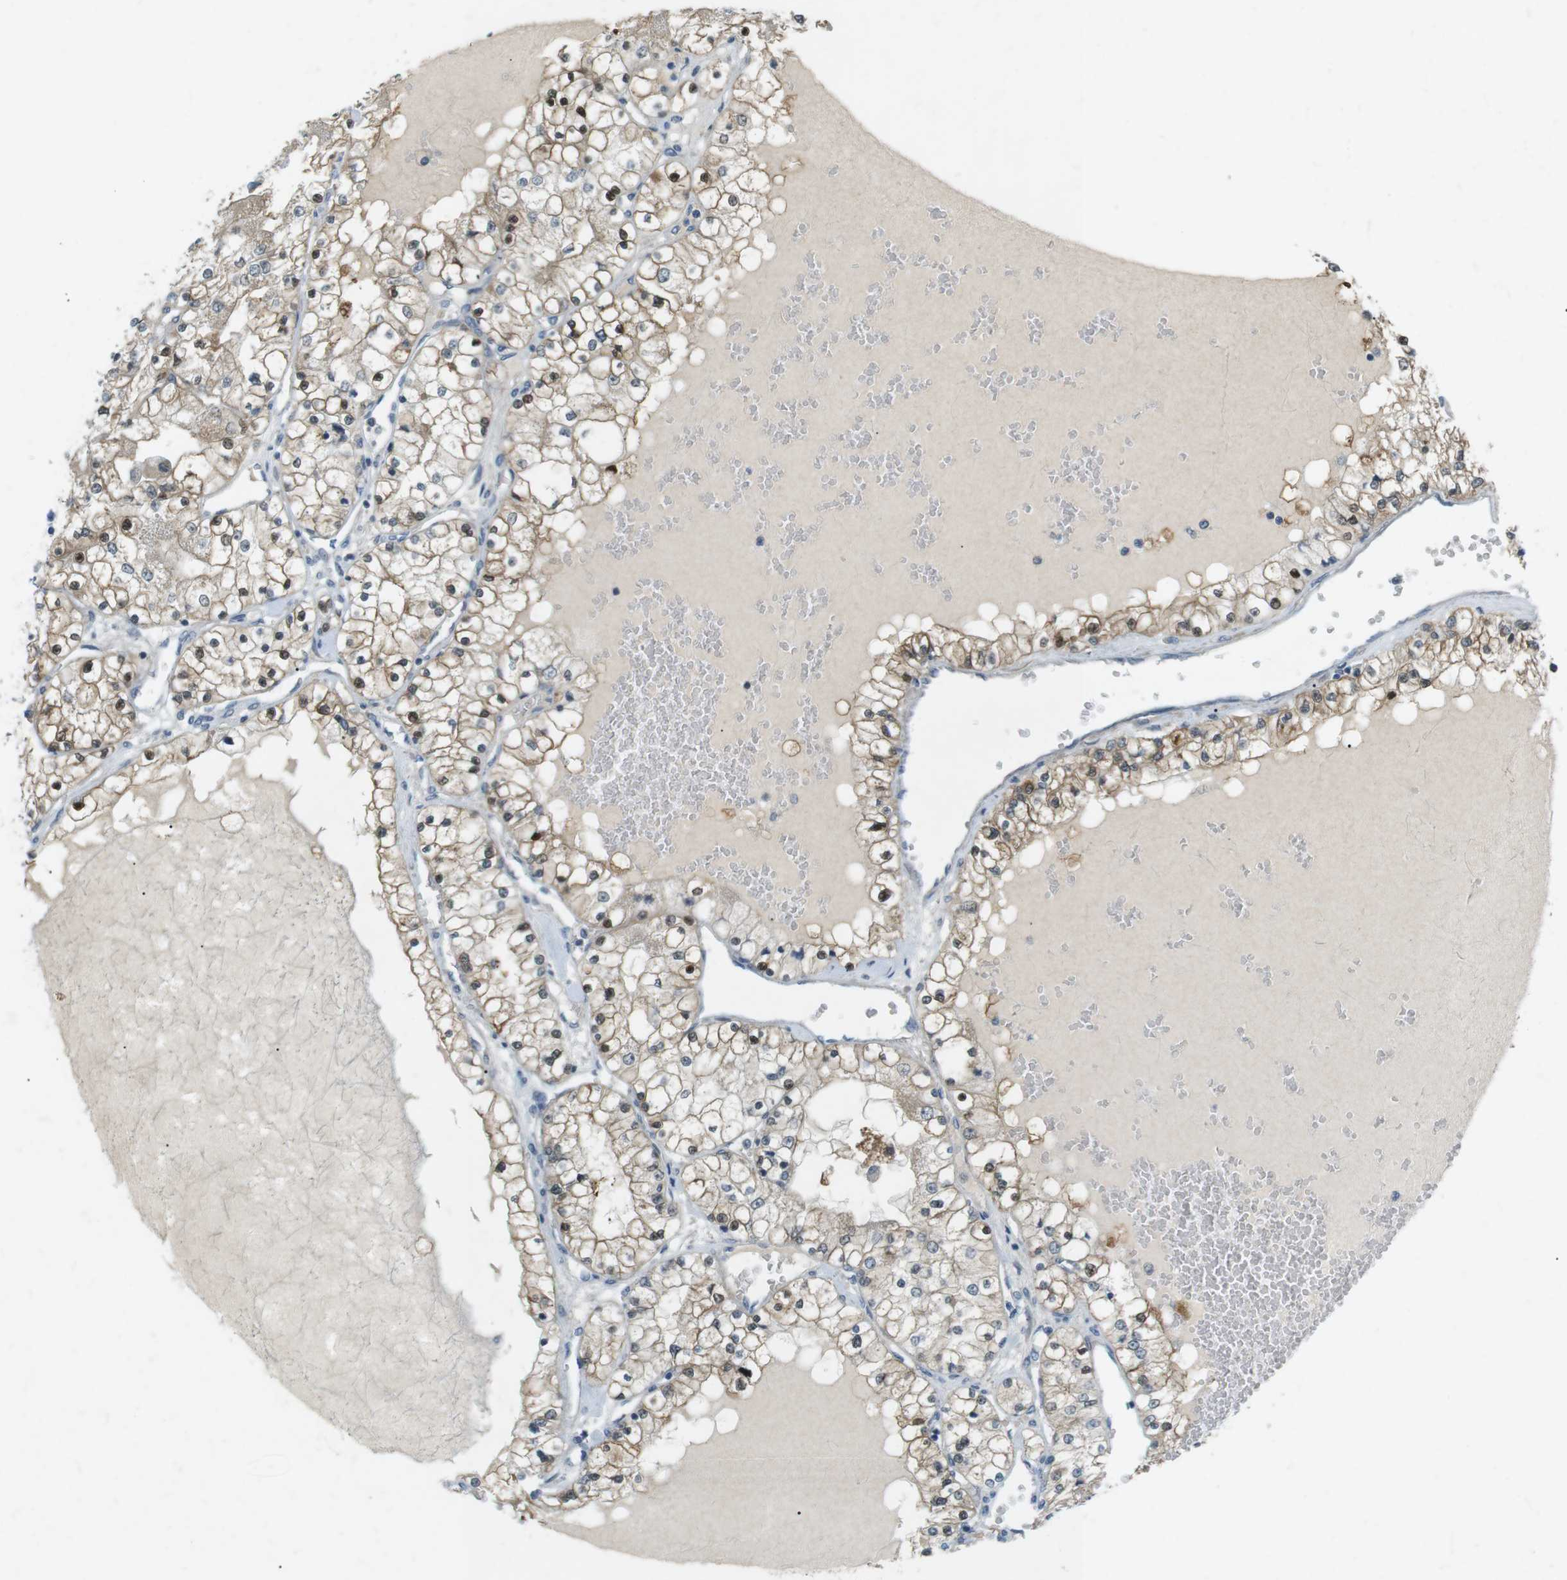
{"staining": {"intensity": "moderate", "quantity": ">75%", "location": "cytoplasmic/membranous,nuclear"}, "tissue": "renal cancer", "cell_type": "Tumor cells", "image_type": "cancer", "snomed": [{"axis": "morphology", "description": "Adenocarcinoma, NOS"}, {"axis": "topography", "description": "Kidney"}], "caption": "Protein expression analysis of adenocarcinoma (renal) displays moderate cytoplasmic/membranous and nuclear expression in approximately >75% of tumor cells. (DAB (3,3'-diaminobenzidine) IHC with brightfield microscopy, high magnification).", "gene": "RTN3", "patient": {"sex": "male", "age": 68}}